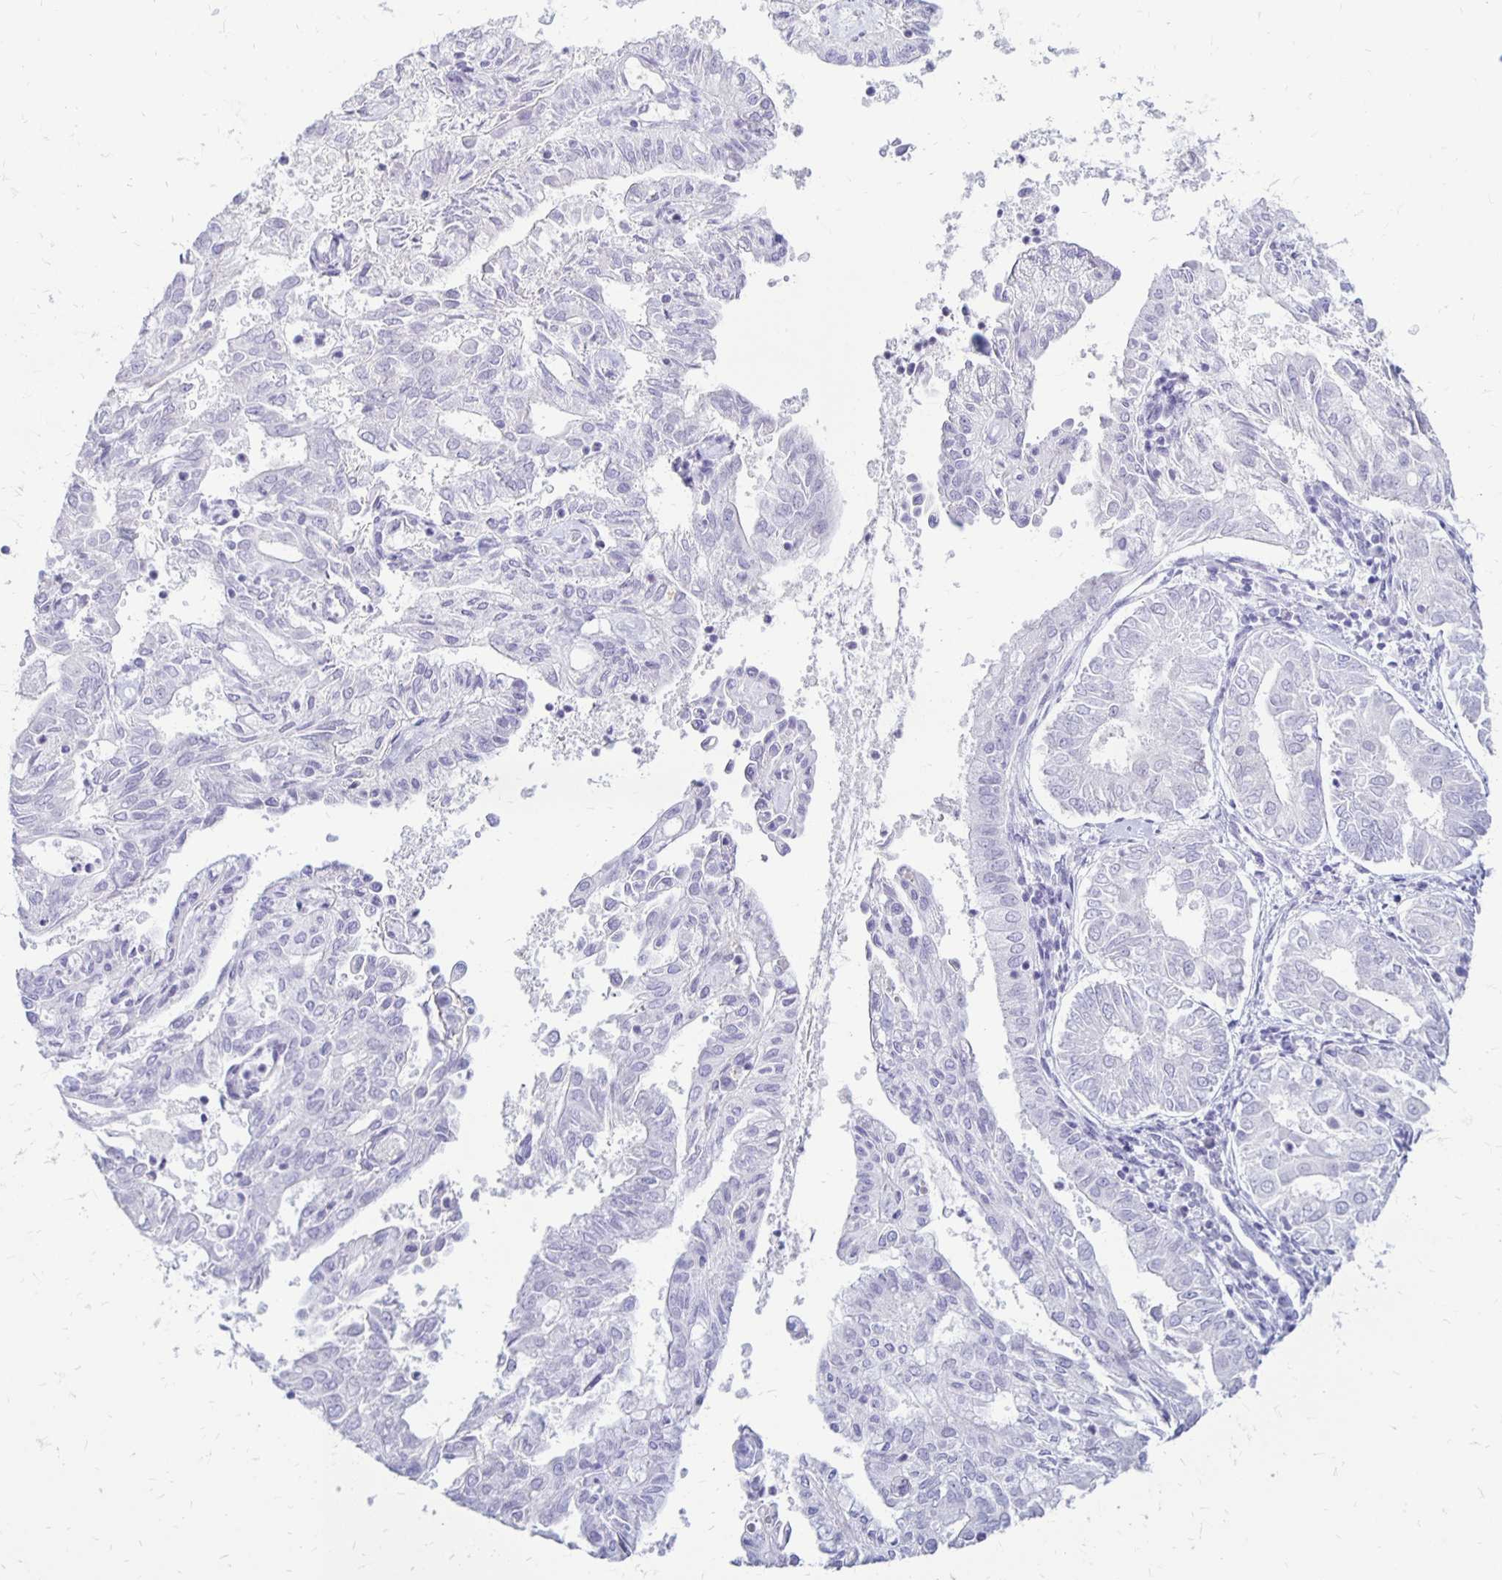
{"staining": {"intensity": "negative", "quantity": "none", "location": "none"}, "tissue": "endometrial cancer", "cell_type": "Tumor cells", "image_type": "cancer", "snomed": [{"axis": "morphology", "description": "Adenocarcinoma, NOS"}, {"axis": "topography", "description": "Endometrium"}], "caption": "The image shows no significant staining in tumor cells of adenocarcinoma (endometrial).", "gene": "RYR1", "patient": {"sex": "female", "age": 68}}